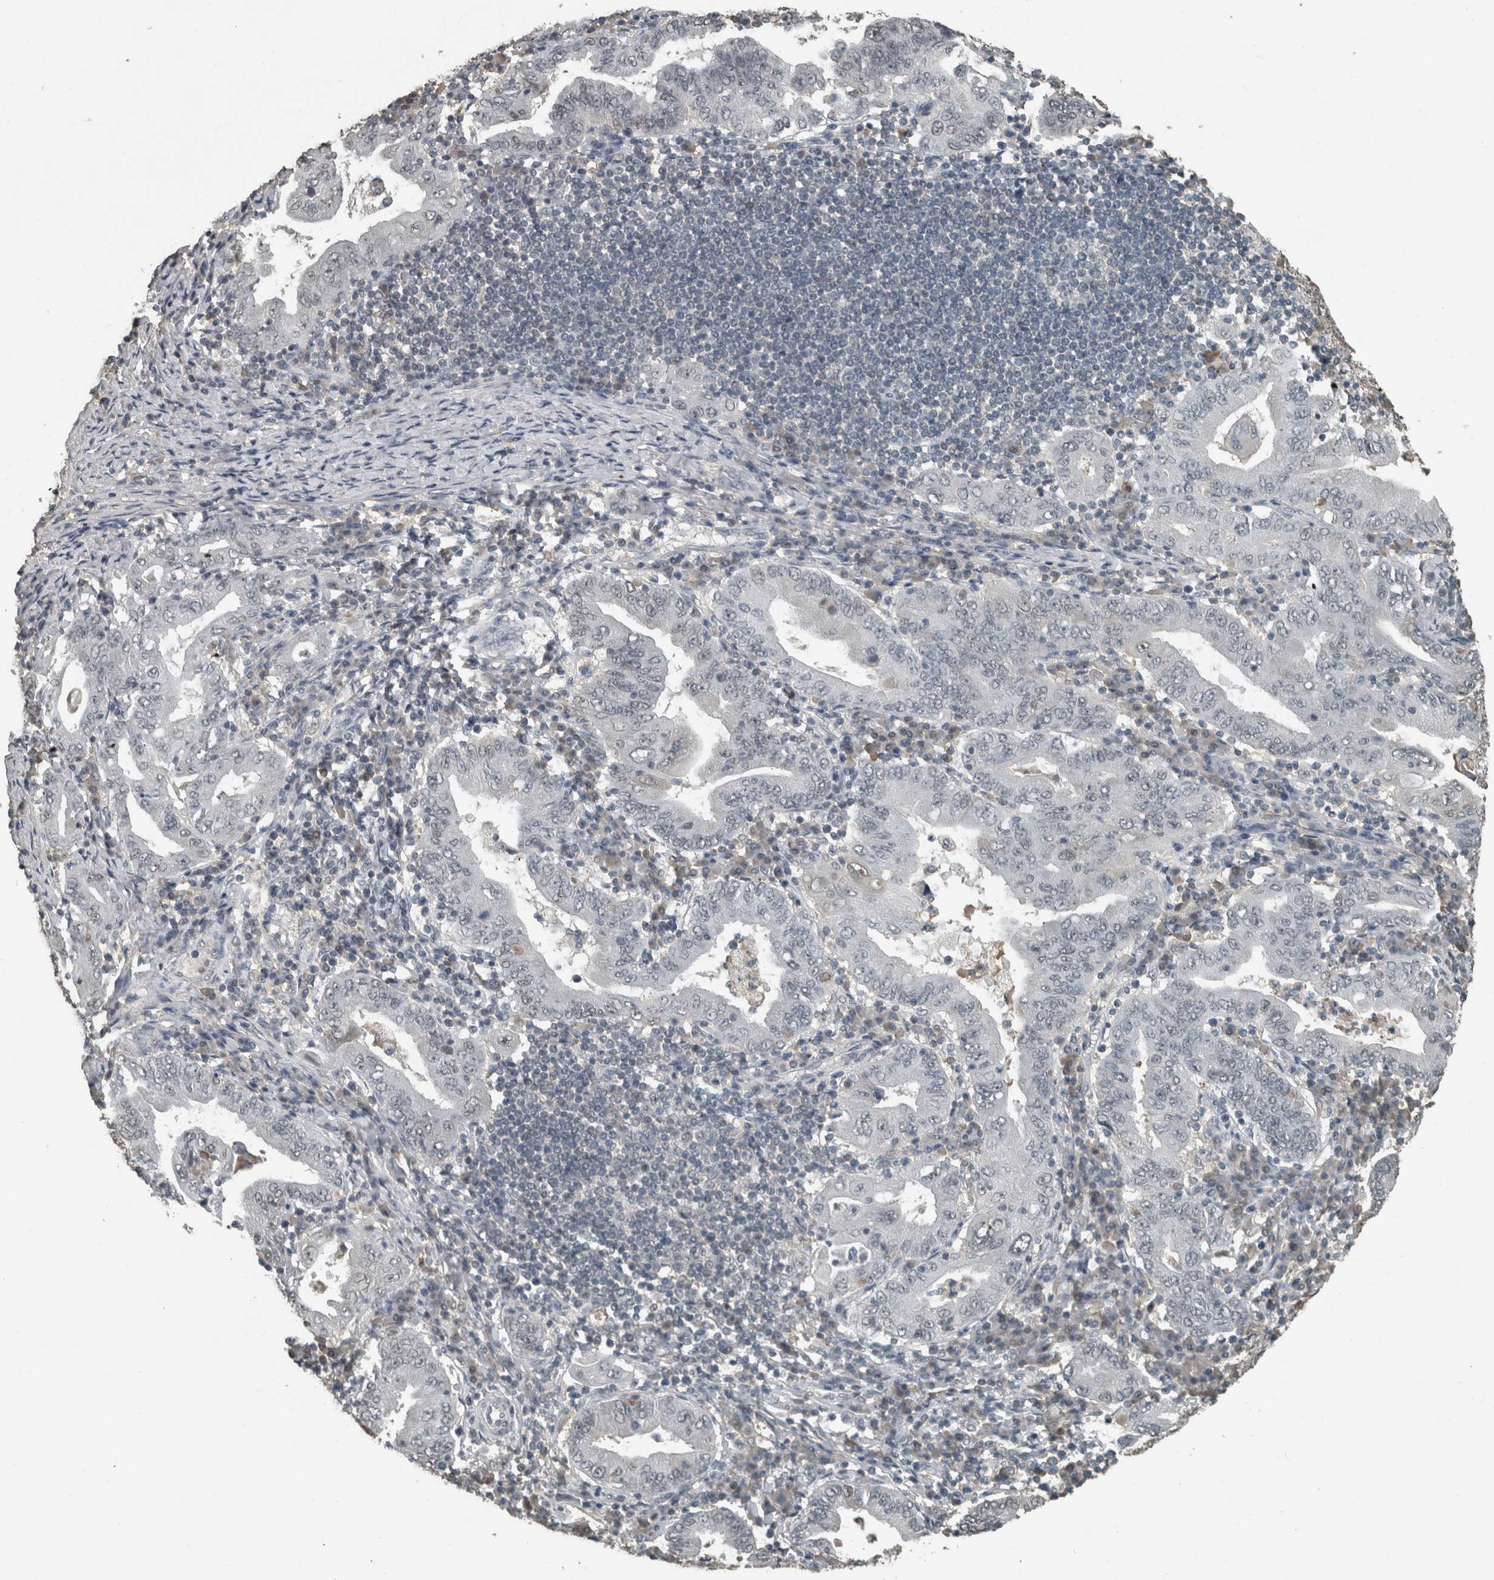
{"staining": {"intensity": "negative", "quantity": "none", "location": "none"}, "tissue": "stomach cancer", "cell_type": "Tumor cells", "image_type": "cancer", "snomed": [{"axis": "morphology", "description": "Normal tissue, NOS"}, {"axis": "morphology", "description": "Adenocarcinoma, NOS"}, {"axis": "topography", "description": "Esophagus"}, {"axis": "topography", "description": "Stomach, upper"}, {"axis": "topography", "description": "Peripheral nerve tissue"}], "caption": "Tumor cells are negative for protein expression in human stomach cancer.", "gene": "ZNF24", "patient": {"sex": "male", "age": 62}}